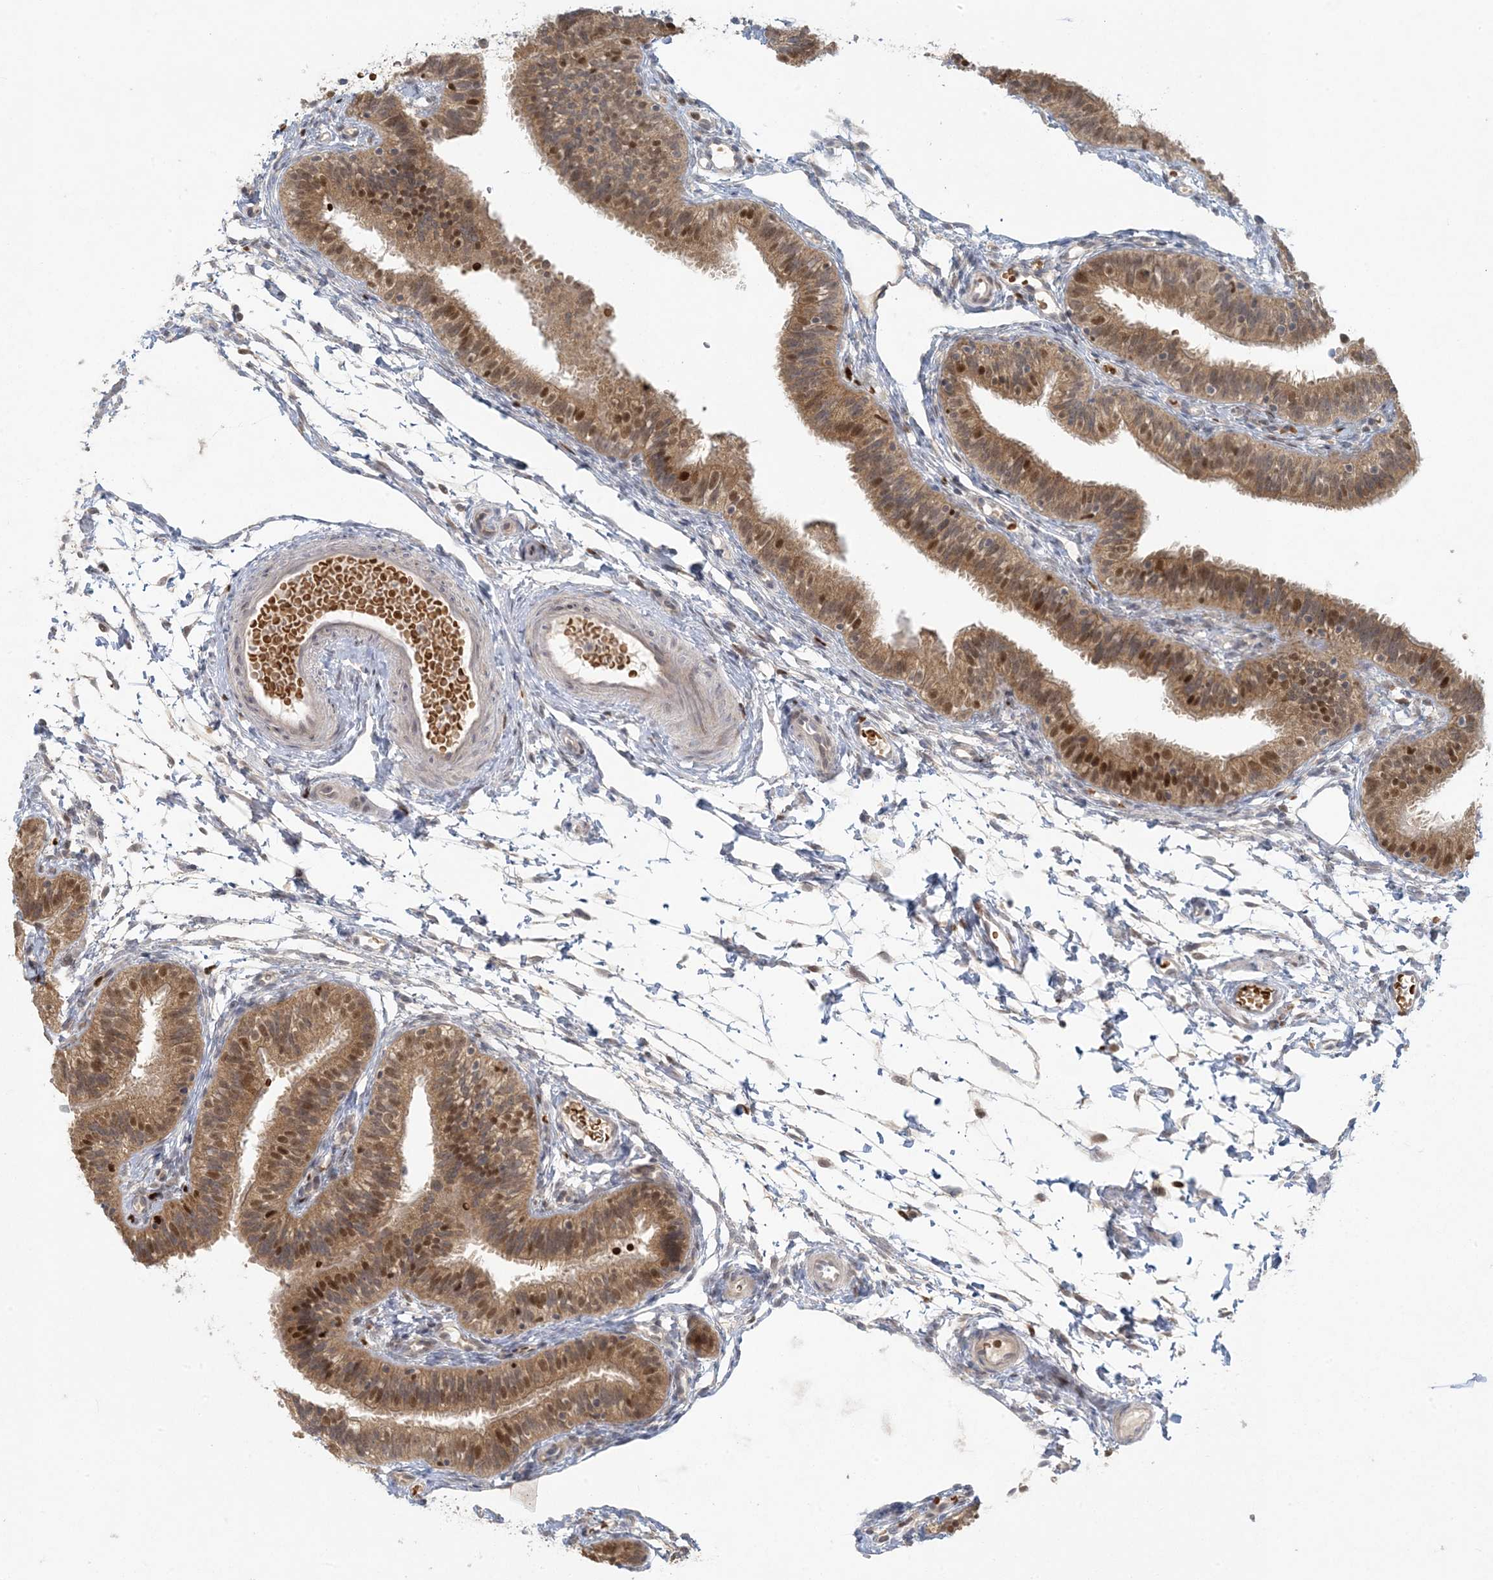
{"staining": {"intensity": "moderate", "quantity": ">75%", "location": "cytoplasmic/membranous,nuclear"}, "tissue": "fallopian tube", "cell_type": "Glandular cells", "image_type": "normal", "snomed": [{"axis": "morphology", "description": "Normal tissue, NOS"}, {"axis": "topography", "description": "Fallopian tube"}], "caption": "Fallopian tube stained for a protein (brown) reveals moderate cytoplasmic/membranous,nuclear positive staining in about >75% of glandular cells.", "gene": "CTDNEP1", "patient": {"sex": "female", "age": 35}}